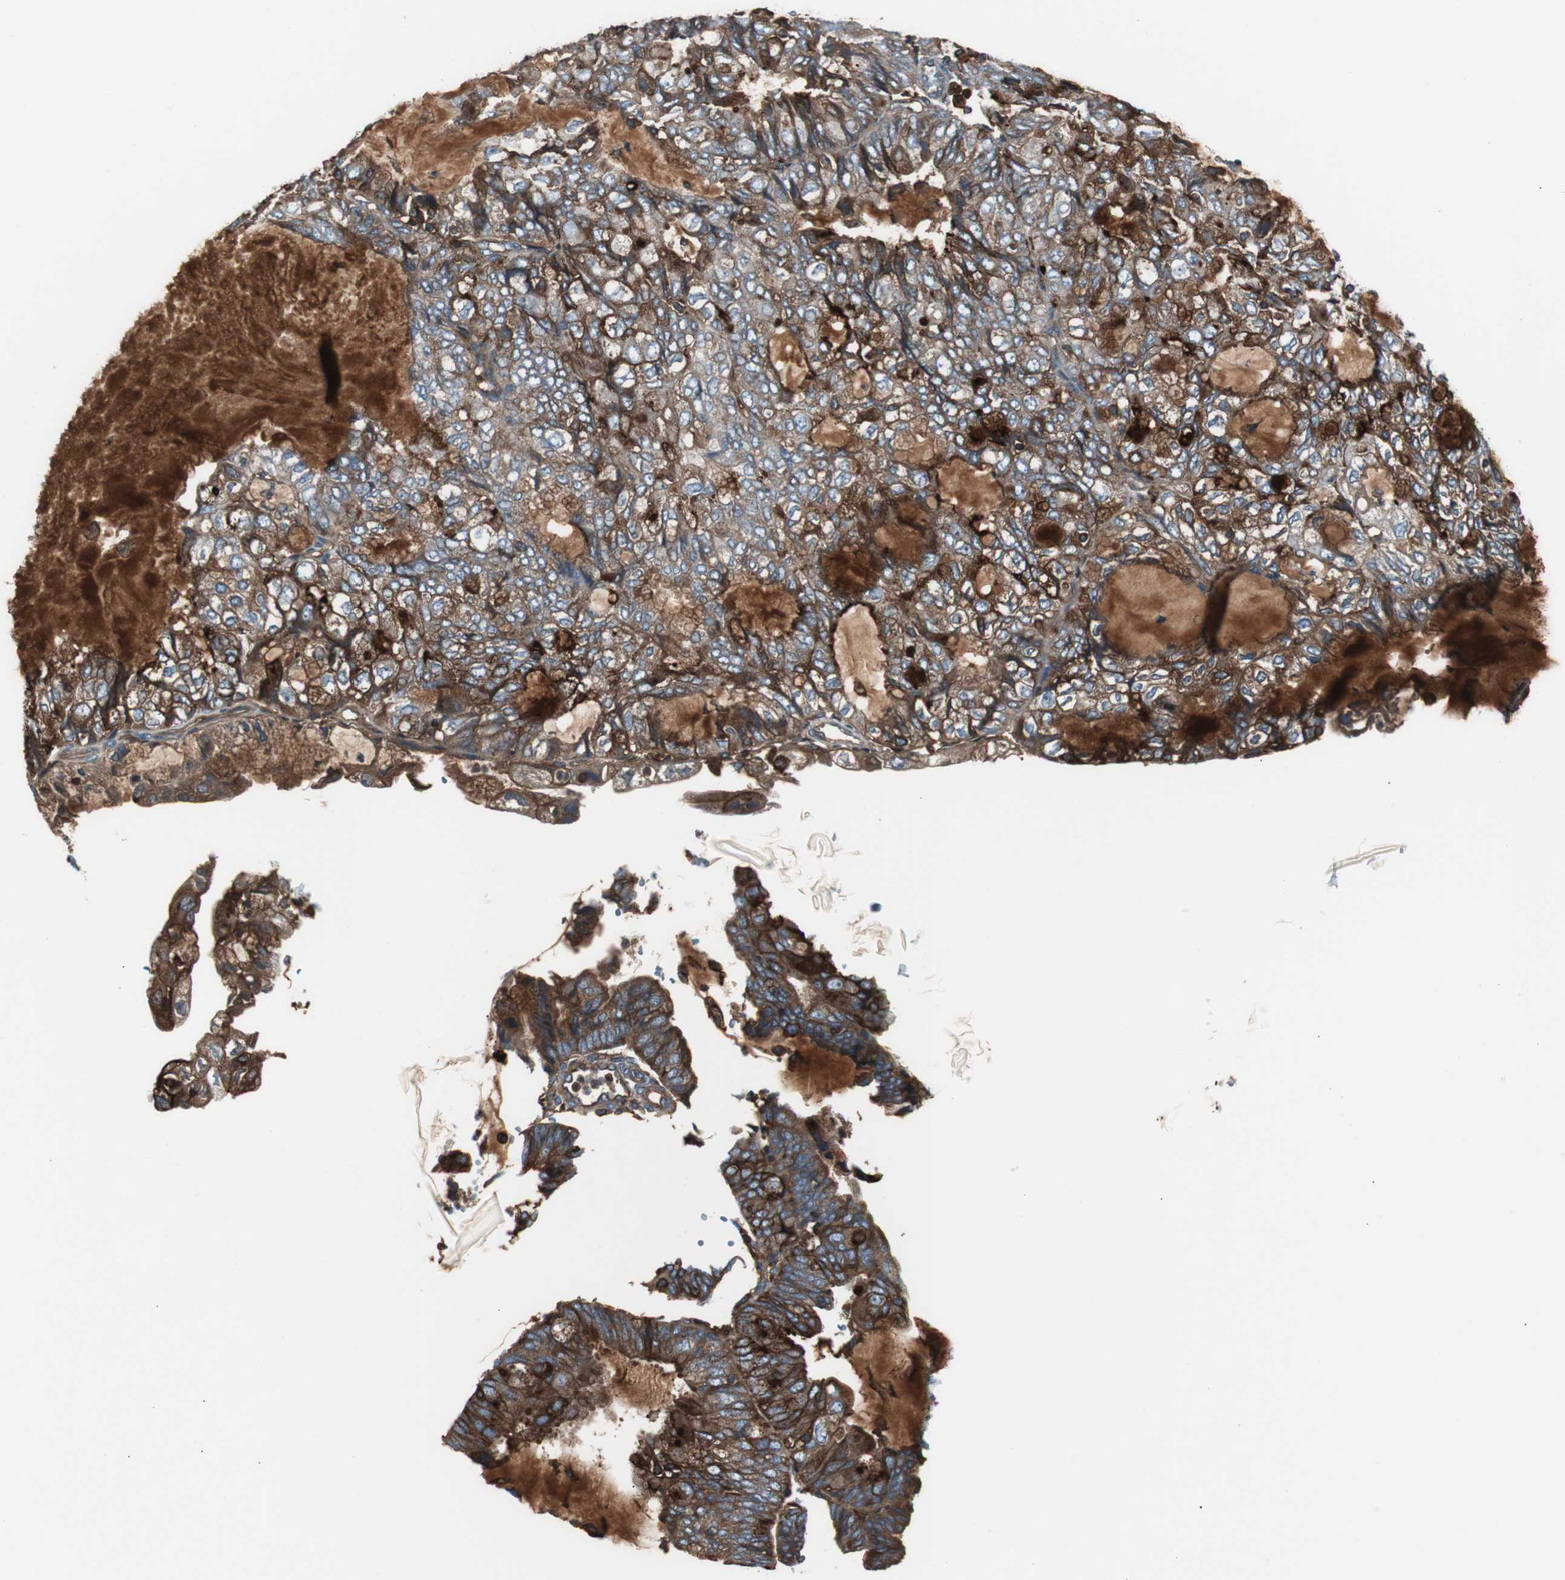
{"staining": {"intensity": "strong", "quantity": ">75%", "location": "cytoplasmic/membranous"}, "tissue": "endometrial cancer", "cell_type": "Tumor cells", "image_type": "cancer", "snomed": [{"axis": "morphology", "description": "Adenocarcinoma, NOS"}, {"axis": "topography", "description": "Endometrium"}], "caption": "Immunohistochemical staining of adenocarcinoma (endometrial) shows high levels of strong cytoplasmic/membranous protein staining in approximately >75% of tumor cells.", "gene": "B2M", "patient": {"sex": "female", "age": 81}}